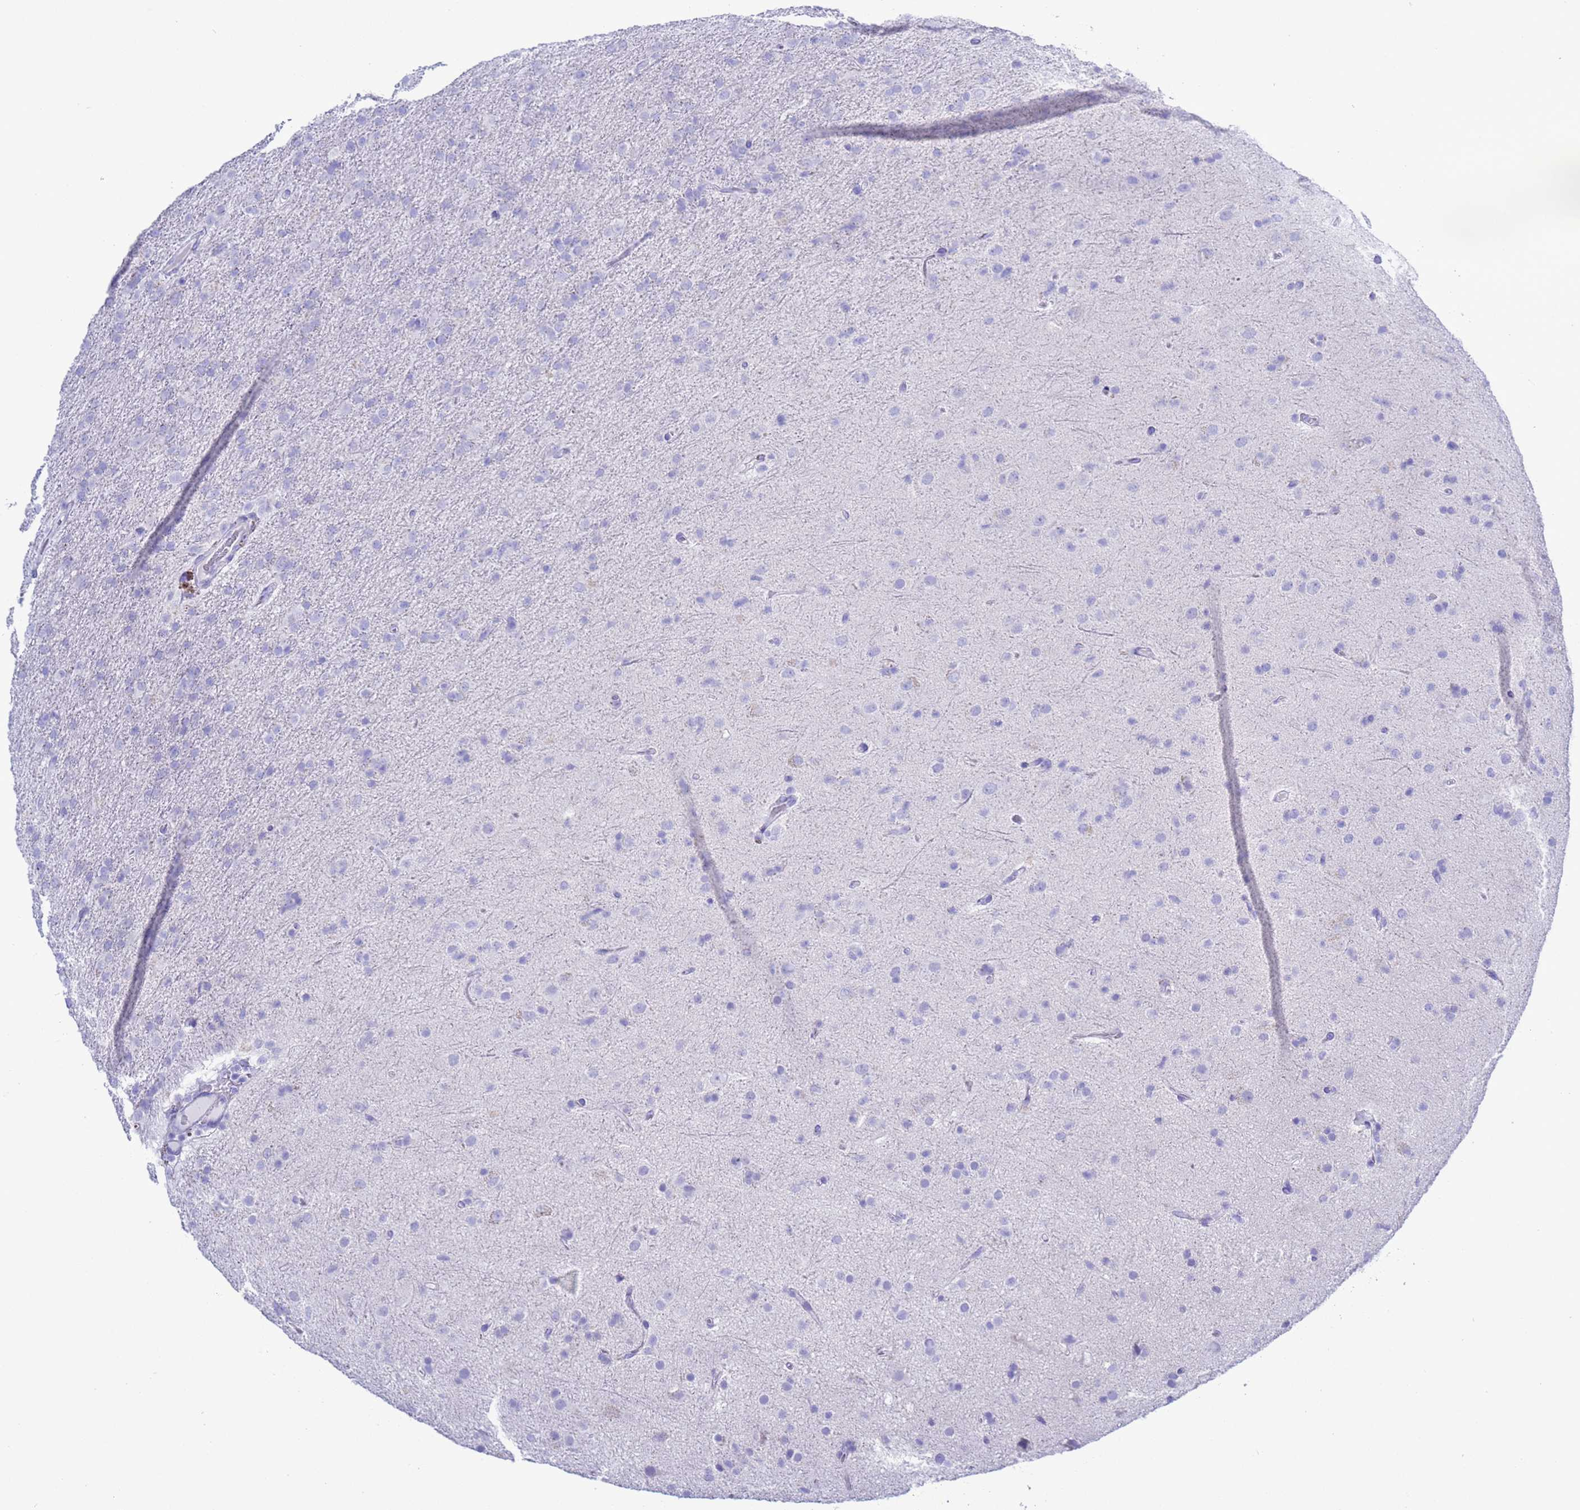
{"staining": {"intensity": "negative", "quantity": "none", "location": "none"}, "tissue": "glioma", "cell_type": "Tumor cells", "image_type": "cancer", "snomed": [{"axis": "morphology", "description": "Glioma, malignant, Low grade"}, {"axis": "topography", "description": "Brain"}], "caption": "Immunohistochemical staining of human glioma exhibits no significant staining in tumor cells. (Stains: DAB immunohistochemistry with hematoxylin counter stain, Microscopy: brightfield microscopy at high magnification).", "gene": "GSTM1", "patient": {"sex": "male", "age": 65}}